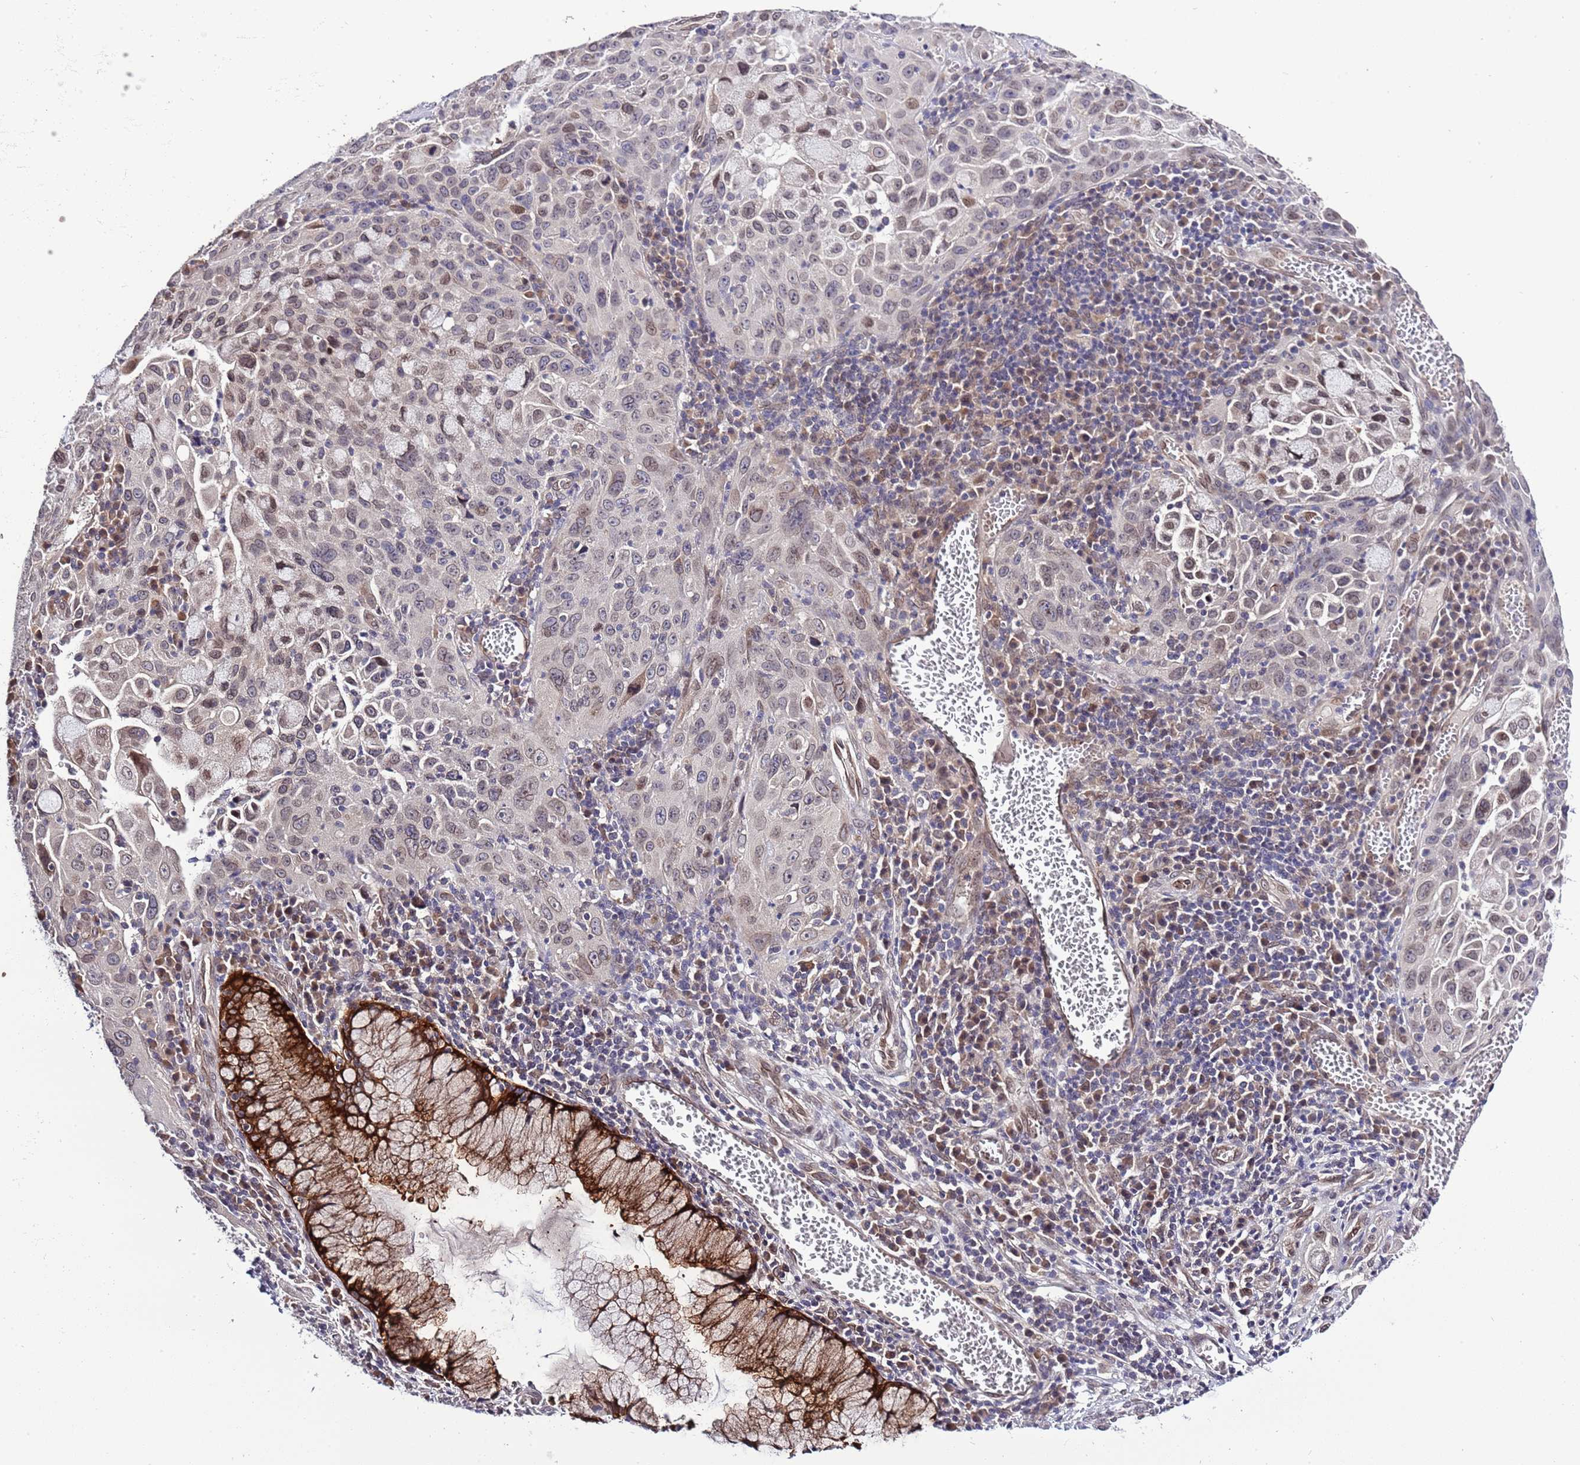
{"staining": {"intensity": "weak", "quantity": "<25%", "location": "nuclear"}, "tissue": "cervical cancer", "cell_type": "Tumor cells", "image_type": "cancer", "snomed": [{"axis": "morphology", "description": "Squamous cell carcinoma, NOS"}, {"axis": "topography", "description": "Cervix"}], "caption": "Immunohistochemical staining of cervical cancer shows no significant positivity in tumor cells. Brightfield microscopy of immunohistochemistry stained with DAB (brown) and hematoxylin (blue), captured at high magnification.", "gene": "ZNF665", "patient": {"sex": "female", "age": 42}}